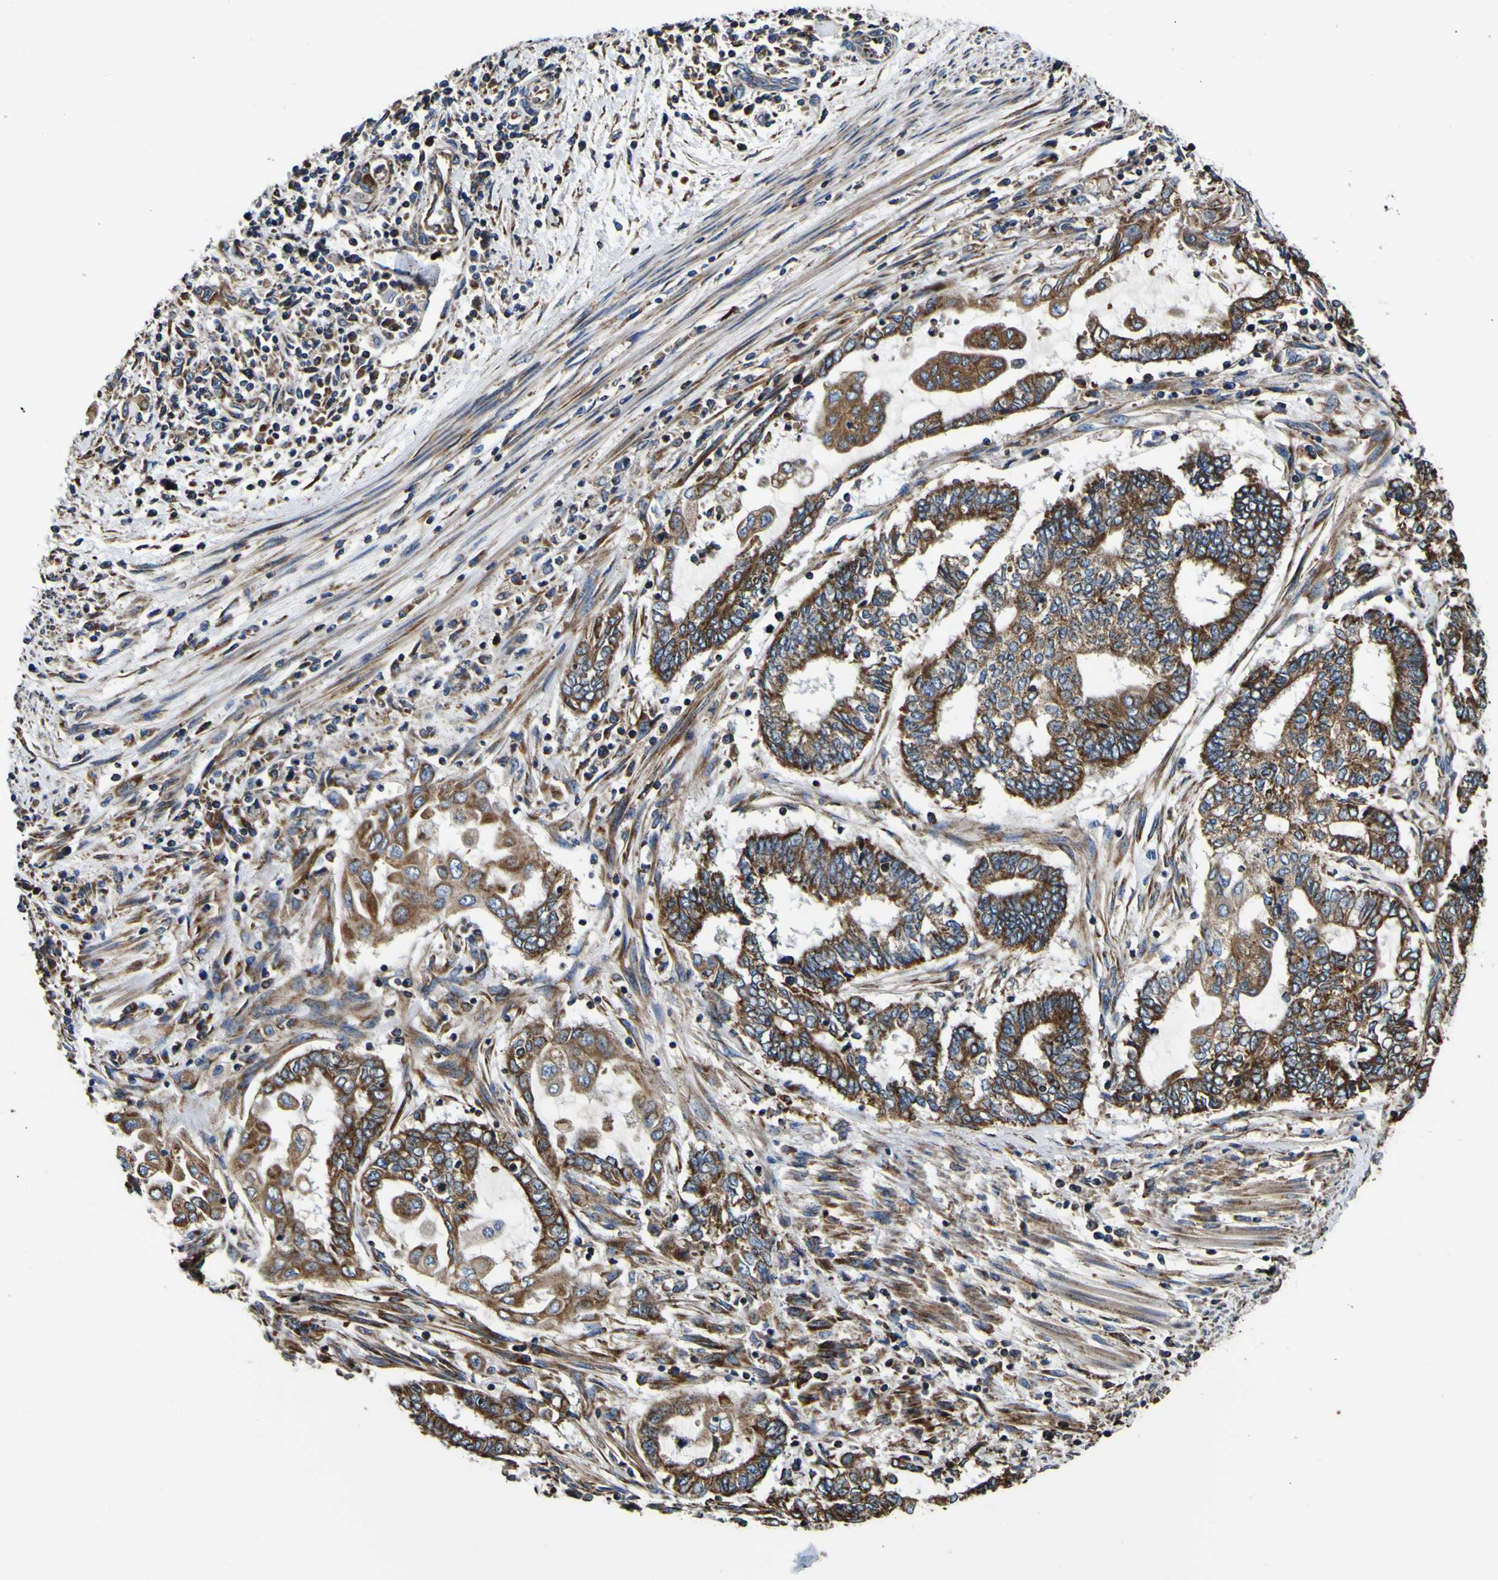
{"staining": {"intensity": "strong", "quantity": ">75%", "location": "cytoplasmic/membranous"}, "tissue": "endometrial cancer", "cell_type": "Tumor cells", "image_type": "cancer", "snomed": [{"axis": "morphology", "description": "Adenocarcinoma, NOS"}, {"axis": "topography", "description": "Uterus"}, {"axis": "topography", "description": "Endometrium"}], "caption": "There is high levels of strong cytoplasmic/membranous staining in tumor cells of adenocarcinoma (endometrial), as demonstrated by immunohistochemical staining (brown color).", "gene": "INPP5A", "patient": {"sex": "female", "age": 70}}